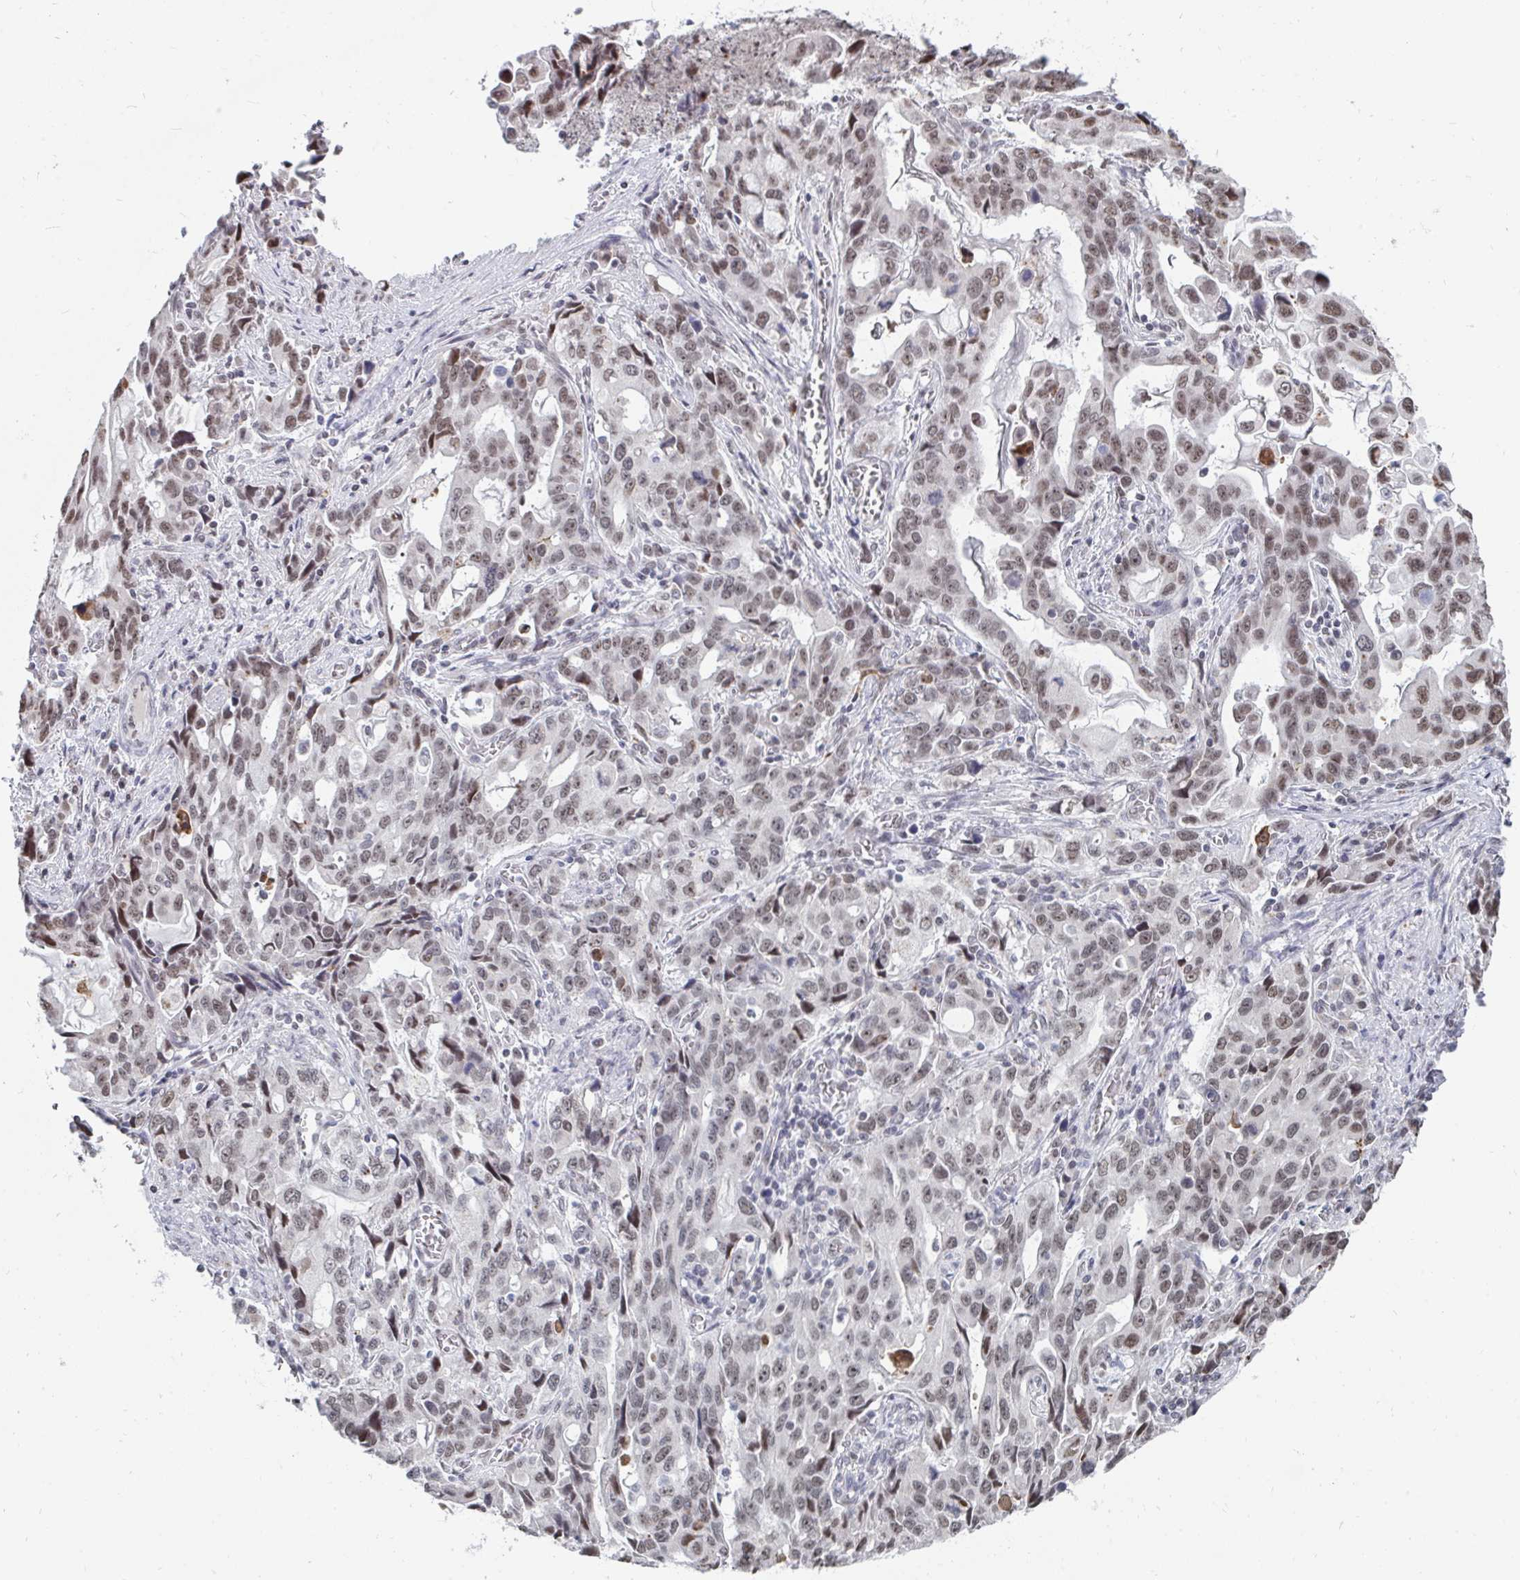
{"staining": {"intensity": "weak", "quantity": ">75%", "location": "nuclear"}, "tissue": "stomach cancer", "cell_type": "Tumor cells", "image_type": "cancer", "snomed": [{"axis": "morphology", "description": "Adenocarcinoma, NOS"}, {"axis": "topography", "description": "Stomach, upper"}], "caption": "Immunohistochemistry (DAB) staining of stomach adenocarcinoma demonstrates weak nuclear protein staining in approximately >75% of tumor cells.", "gene": "TRIP12", "patient": {"sex": "male", "age": 85}}